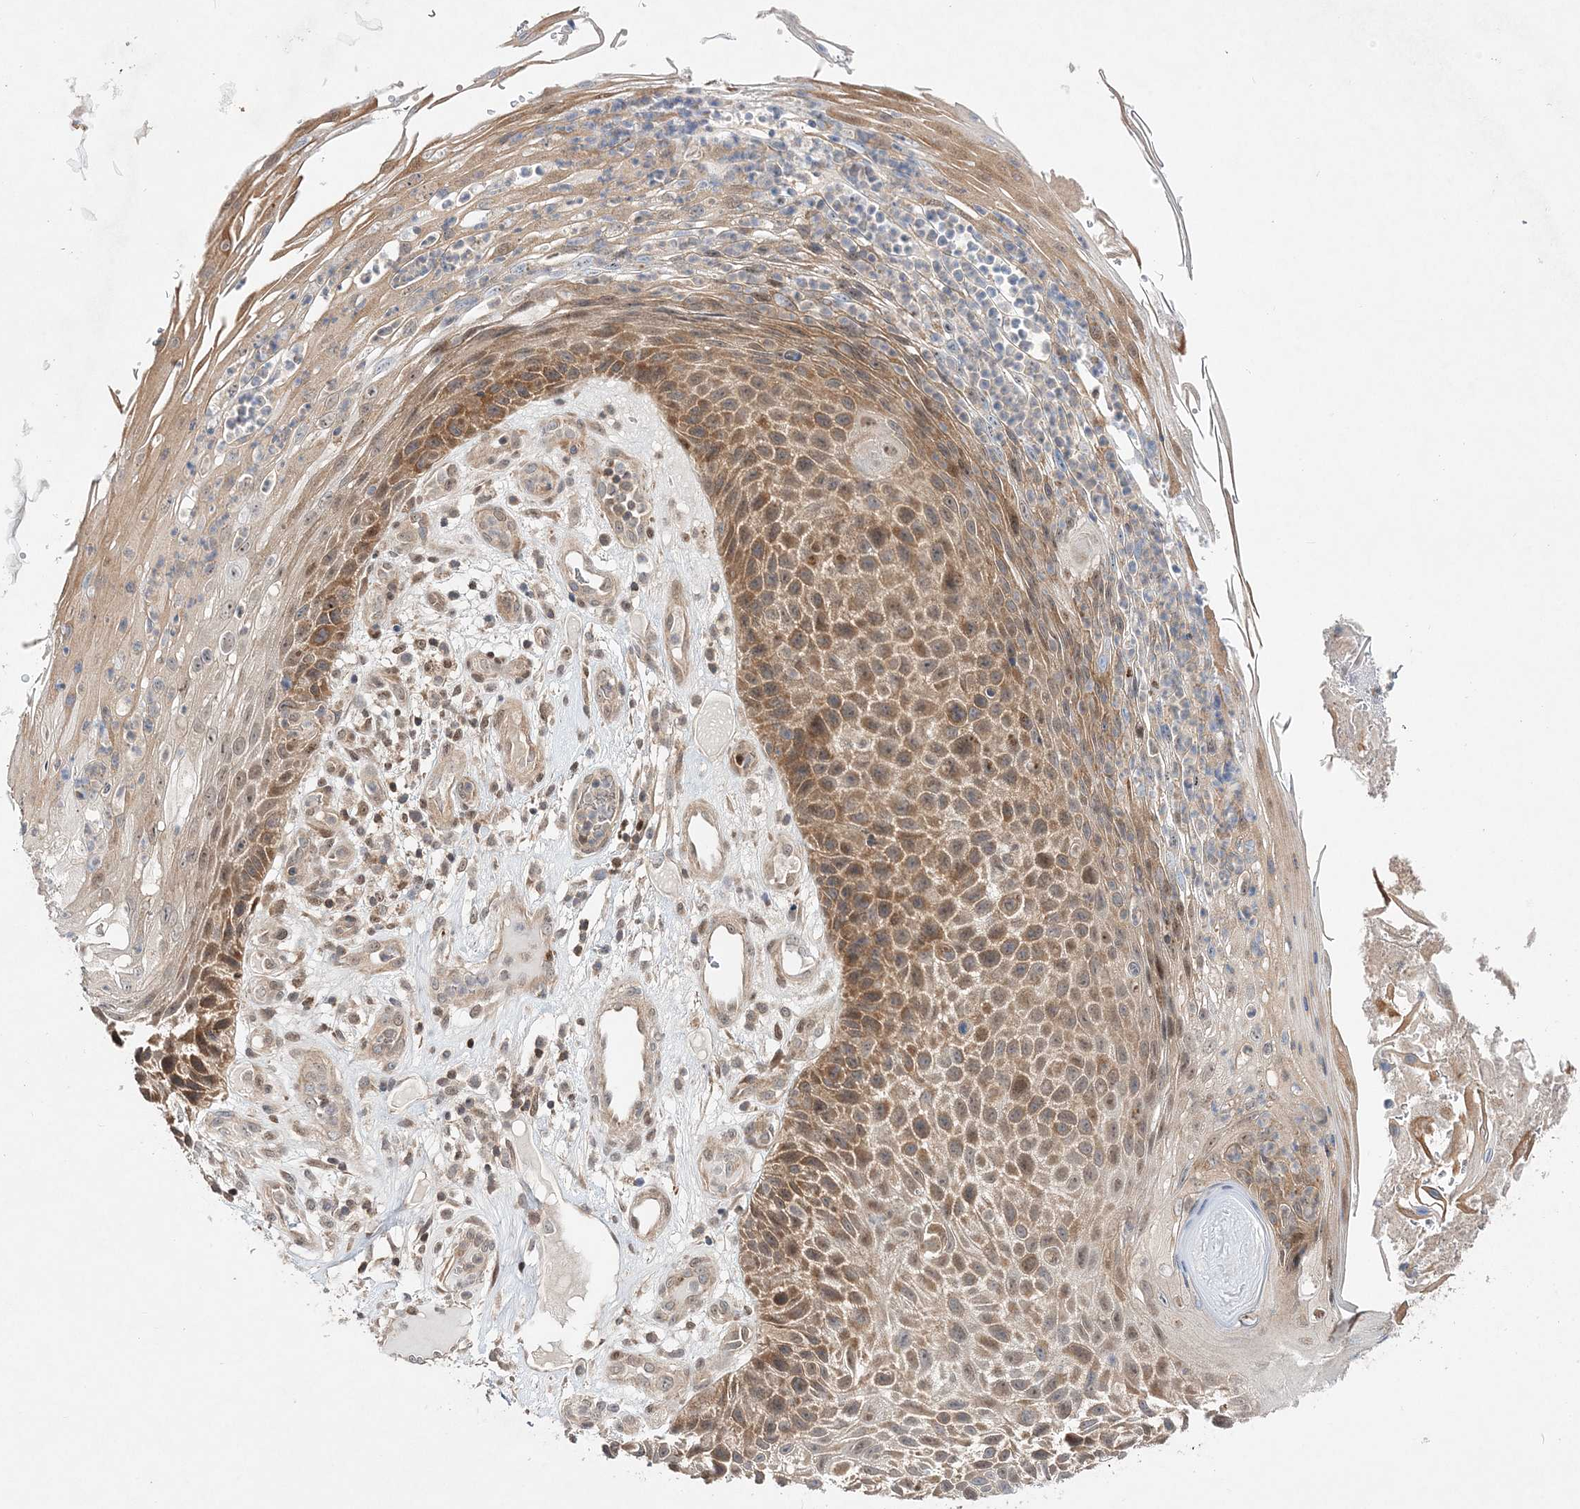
{"staining": {"intensity": "moderate", "quantity": ">75%", "location": "cytoplasmic/membranous"}, "tissue": "skin cancer", "cell_type": "Tumor cells", "image_type": "cancer", "snomed": [{"axis": "morphology", "description": "Squamous cell carcinoma, NOS"}, {"axis": "topography", "description": "Skin"}], "caption": "This is a histology image of IHC staining of skin cancer (squamous cell carcinoma), which shows moderate expression in the cytoplasmic/membranous of tumor cells.", "gene": "NIF3L1", "patient": {"sex": "female", "age": 88}}